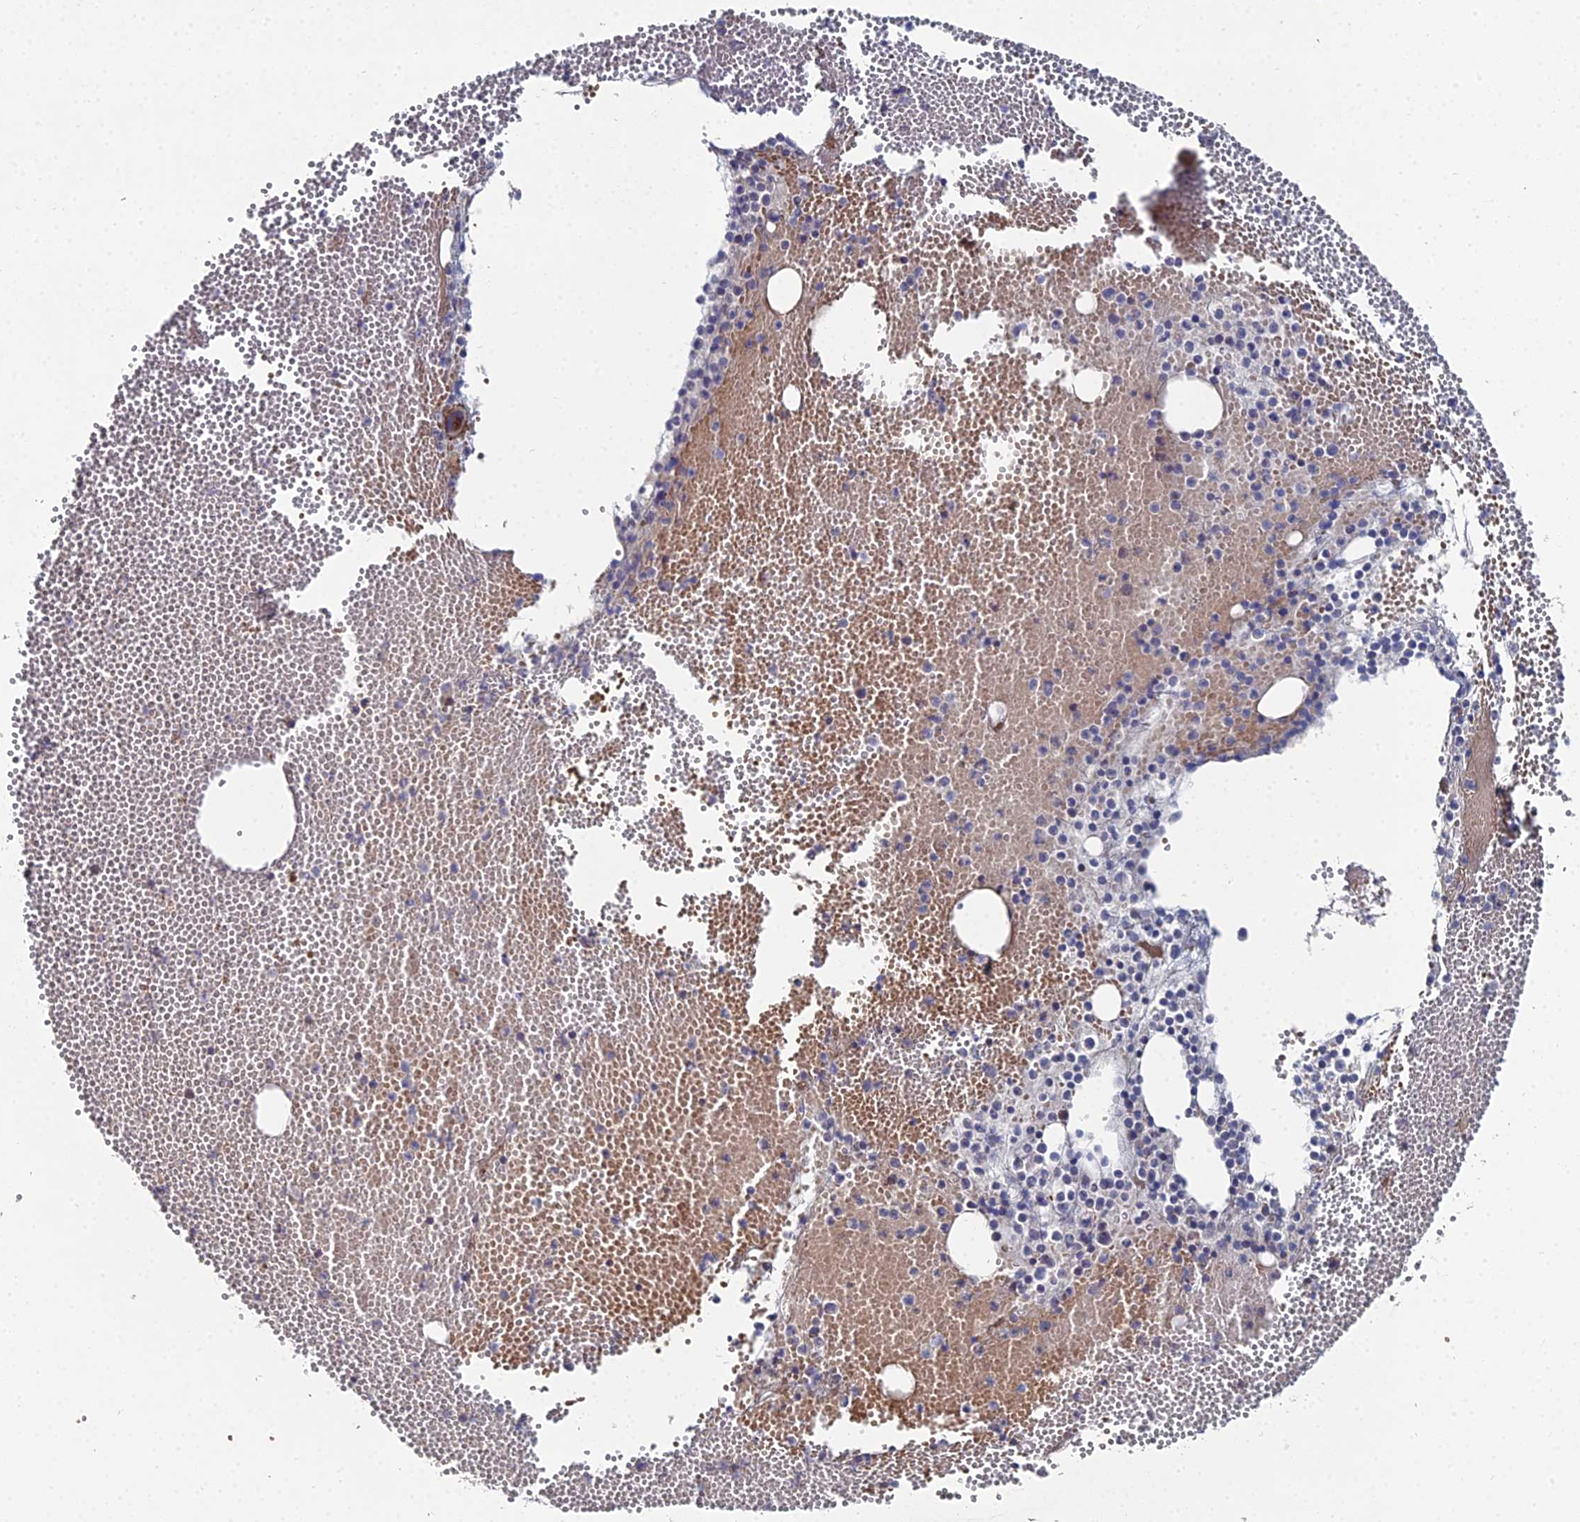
{"staining": {"intensity": "negative", "quantity": "none", "location": "none"}, "tissue": "bone marrow", "cell_type": "Hematopoietic cells", "image_type": "normal", "snomed": [{"axis": "morphology", "description": "Normal tissue, NOS"}, {"axis": "topography", "description": "Bone marrow"}], "caption": "A micrograph of human bone marrow is negative for staining in hematopoietic cells. (DAB (3,3'-diaminobenzidine) immunohistochemistry (IHC) visualized using brightfield microscopy, high magnification).", "gene": "SGMS1", "patient": {"sex": "female", "age": 77}}